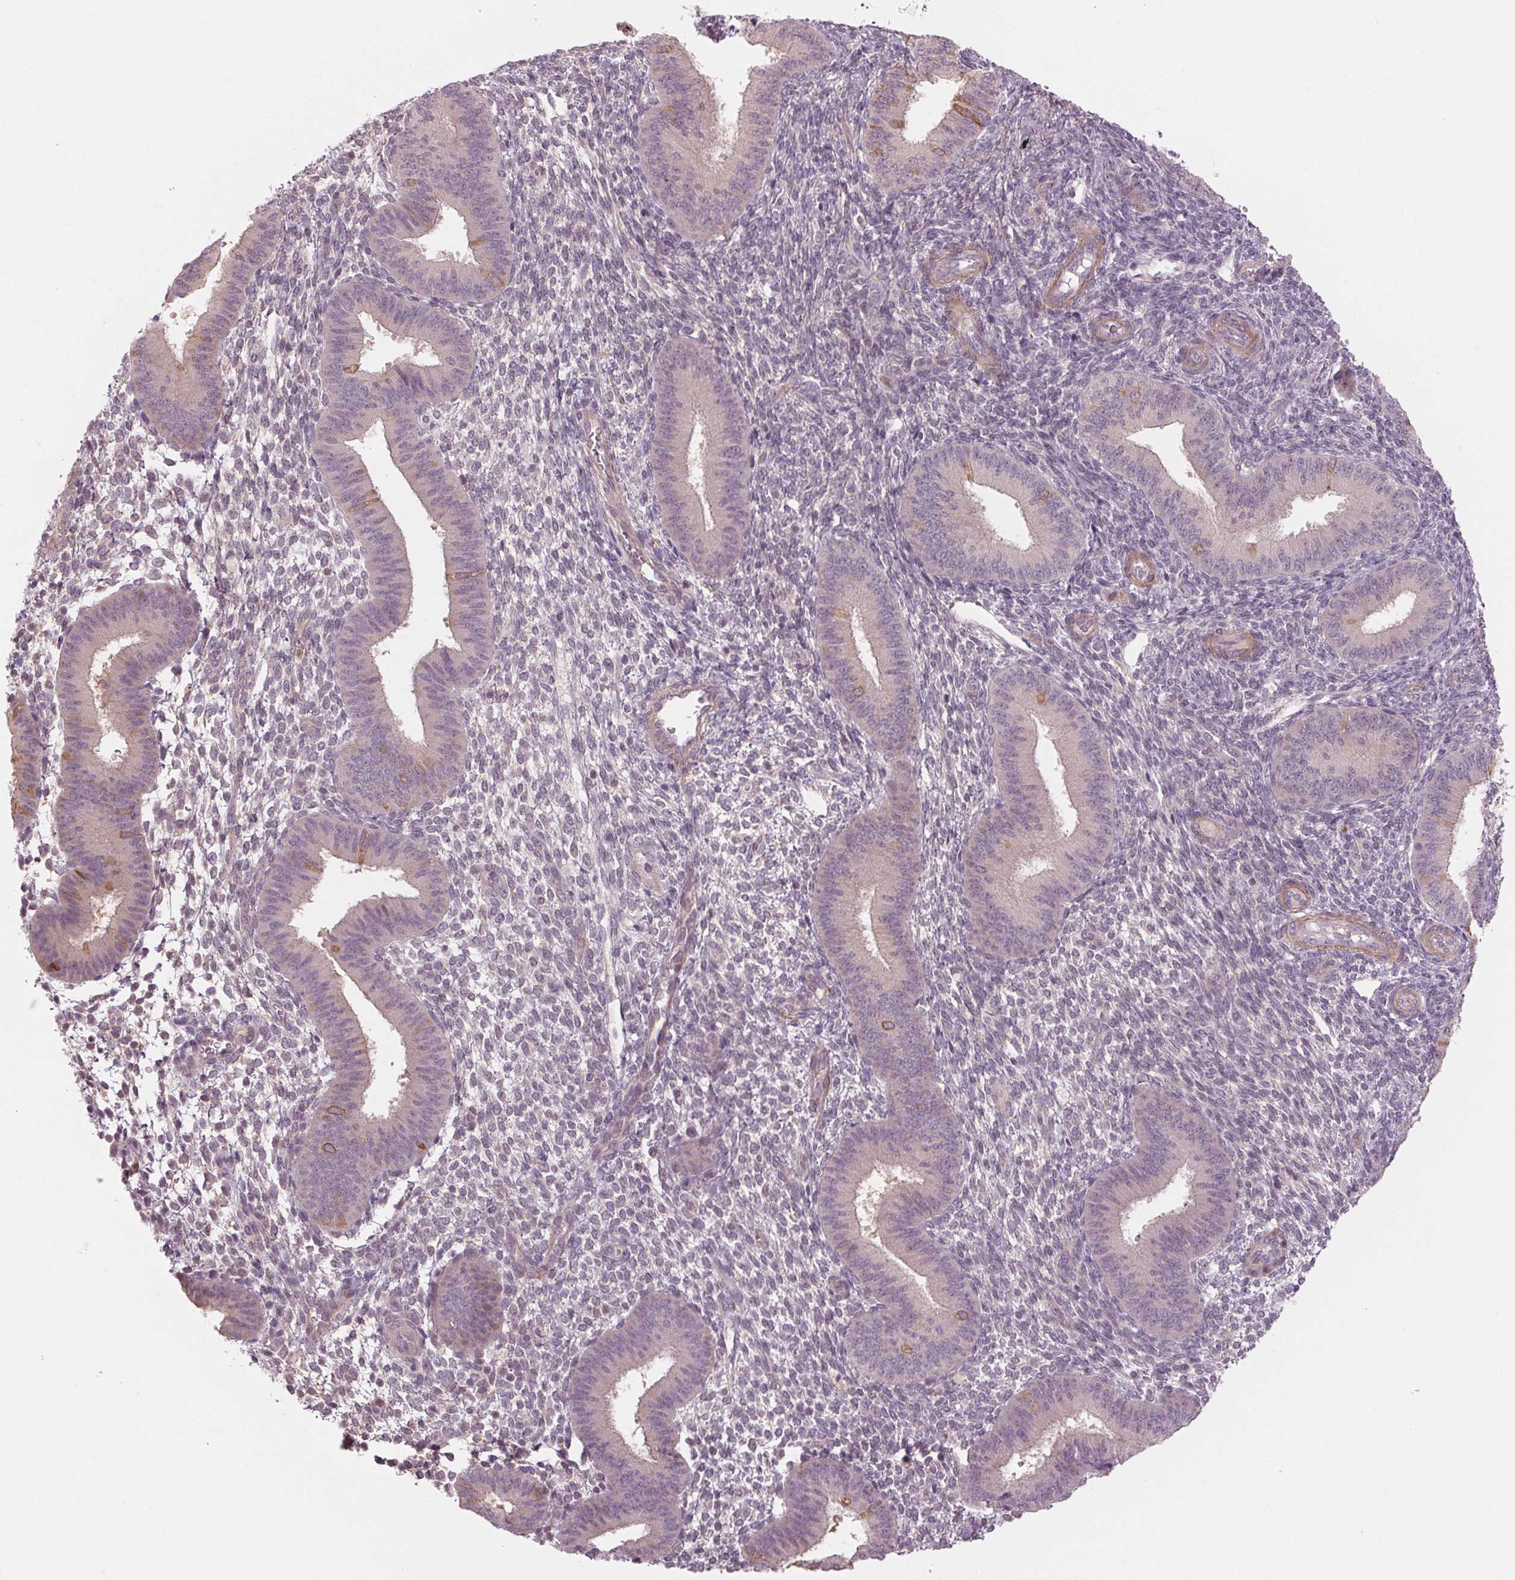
{"staining": {"intensity": "negative", "quantity": "none", "location": "none"}, "tissue": "endometrium", "cell_type": "Cells in endometrial stroma", "image_type": "normal", "snomed": [{"axis": "morphology", "description": "Normal tissue, NOS"}, {"axis": "topography", "description": "Endometrium"}], "caption": "Immunohistochemistry (IHC) of normal endometrium shows no expression in cells in endometrial stroma. Brightfield microscopy of IHC stained with DAB (brown) and hematoxylin (blue), captured at high magnification.", "gene": "HHLA2", "patient": {"sex": "female", "age": 39}}